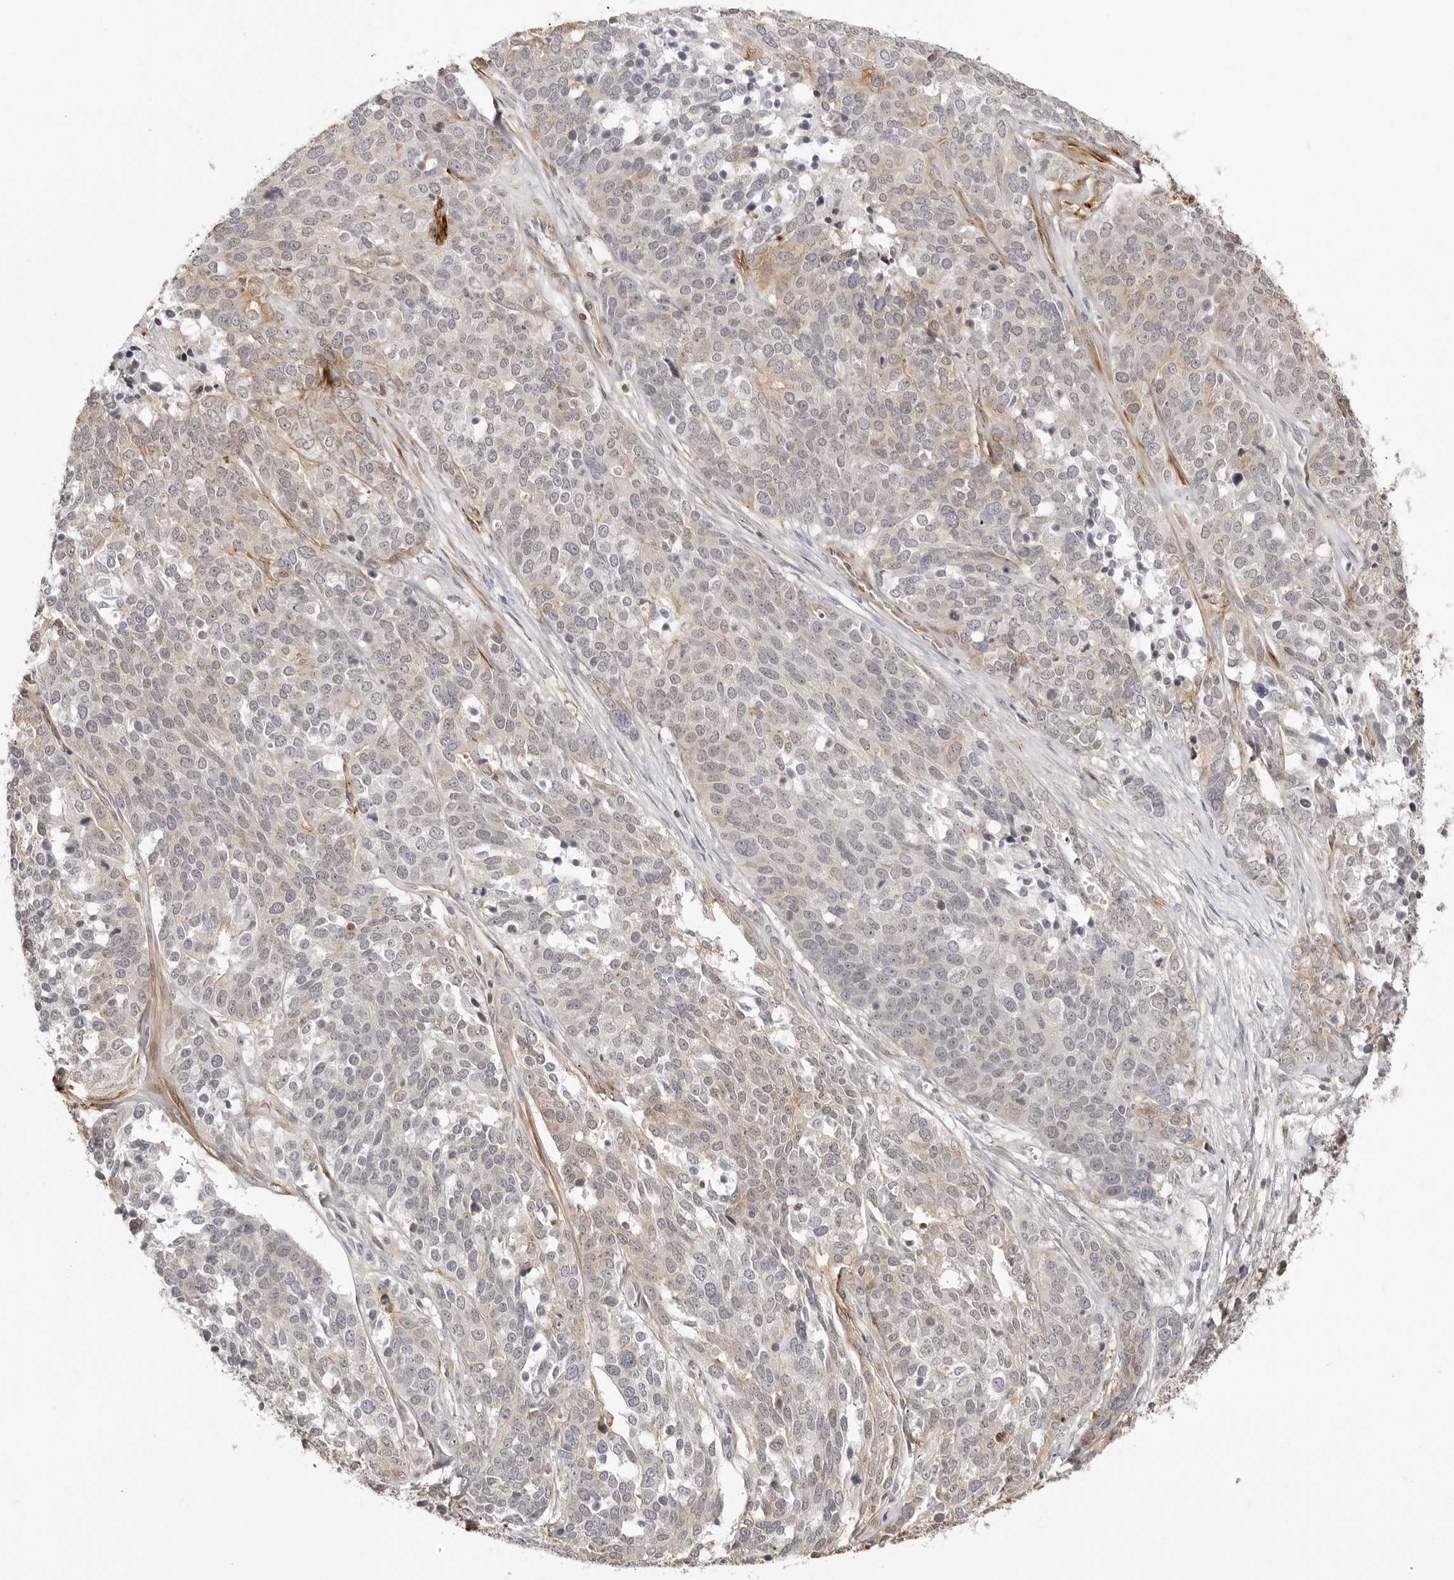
{"staining": {"intensity": "weak", "quantity": "<25%", "location": "cytoplasmic/membranous"}, "tissue": "ovarian cancer", "cell_type": "Tumor cells", "image_type": "cancer", "snomed": [{"axis": "morphology", "description": "Cystadenocarcinoma, serous, NOS"}, {"axis": "topography", "description": "Ovary"}], "caption": "Immunohistochemical staining of ovarian cancer displays no significant positivity in tumor cells.", "gene": "UNK", "patient": {"sex": "female", "age": 44}}